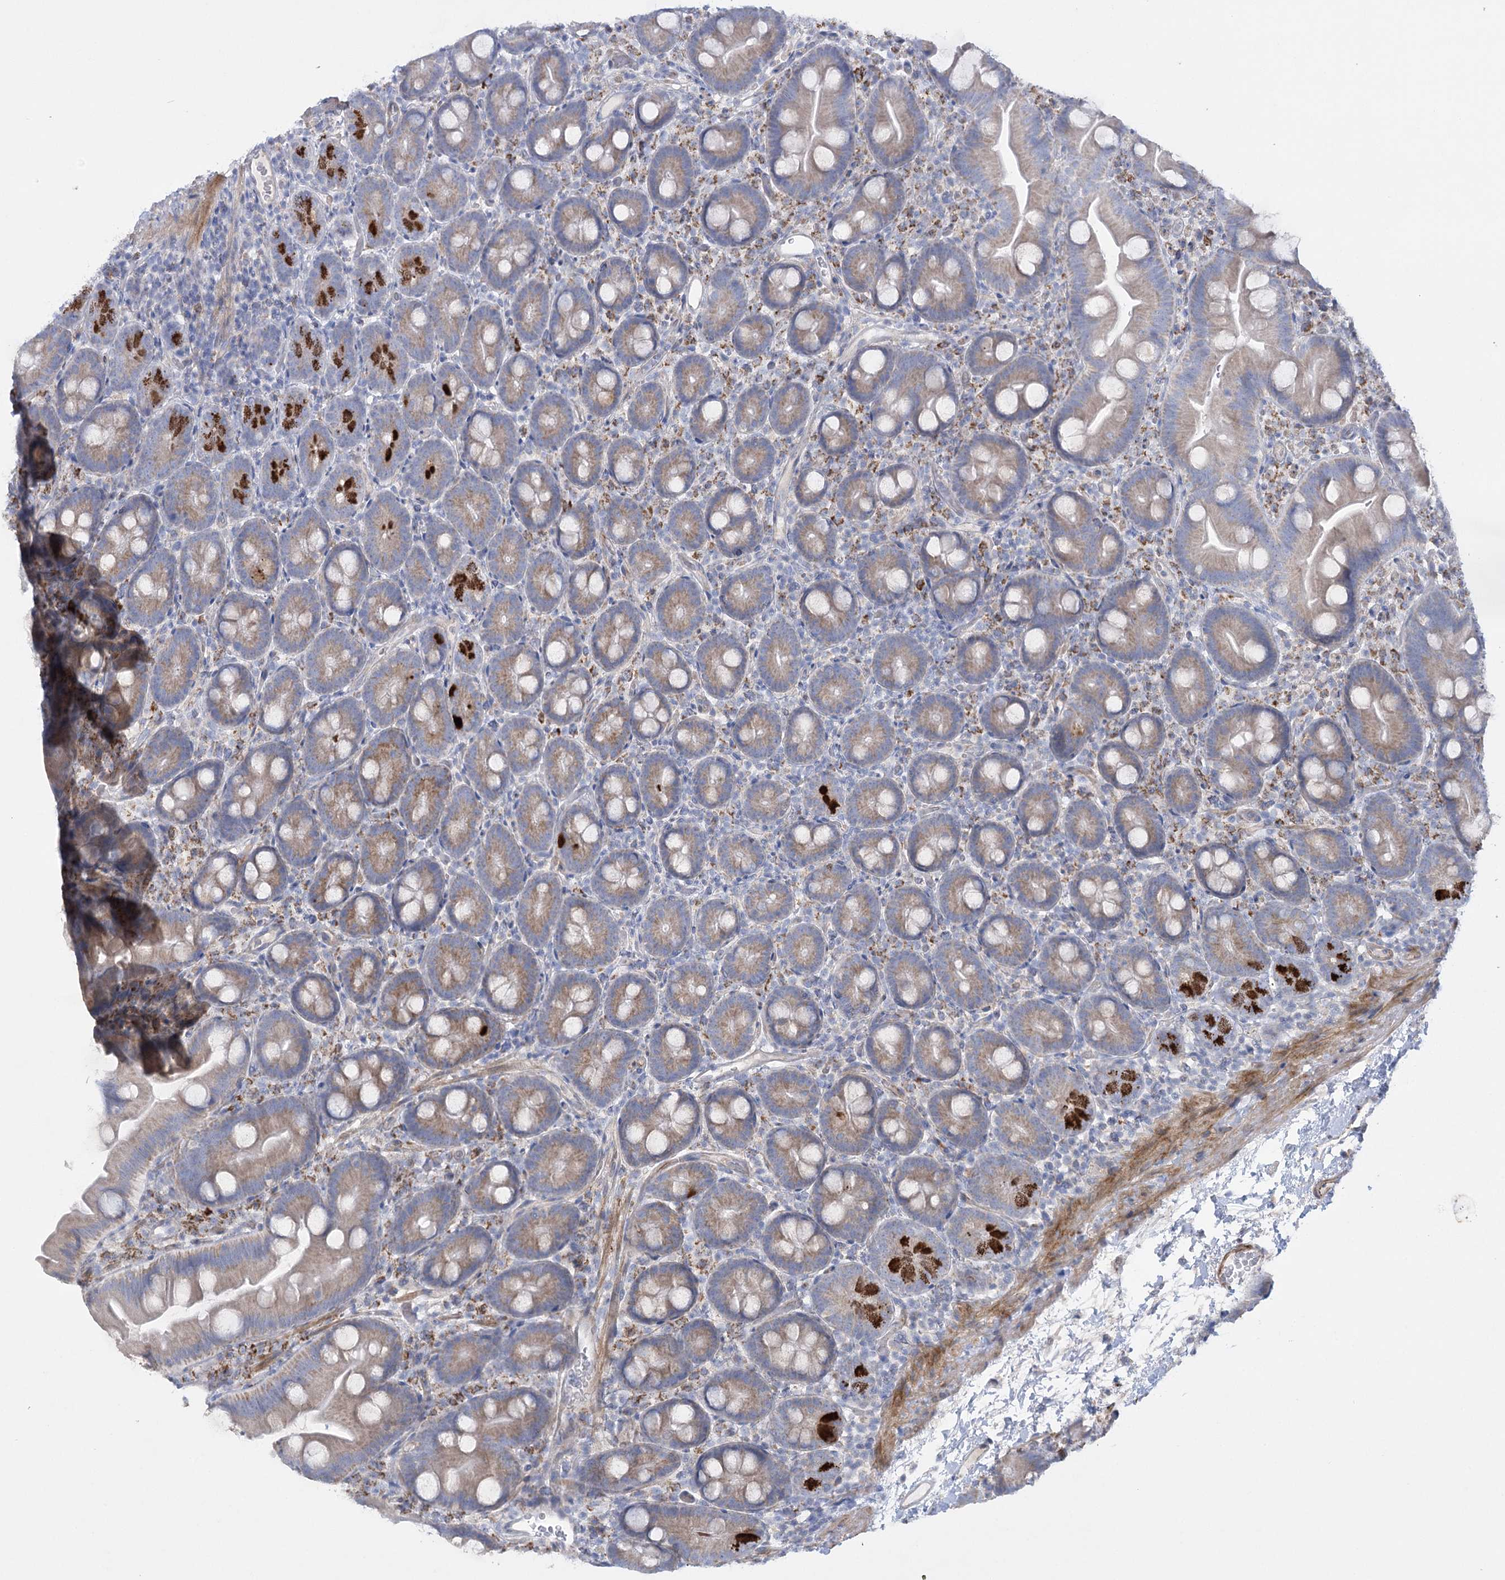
{"staining": {"intensity": "strong", "quantity": "25%-75%", "location": "cytoplasmic/membranous"}, "tissue": "small intestine", "cell_type": "Glandular cells", "image_type": "normal", "snomed": [{"axis": "morphology", "description": "Normal tissue, NOS"}, {"axis": "topography", "description": "Small intestine"}], "caption": "An immunohistochemistry (IHC) photomicrograph of normal tissue is shown. Protein staining in brown shows strong cytoplasmic/membranous positivity in small intestine within glandular cells.", "gene": "DHTKD1", "patient": {"sex": "female", "age": 68}}